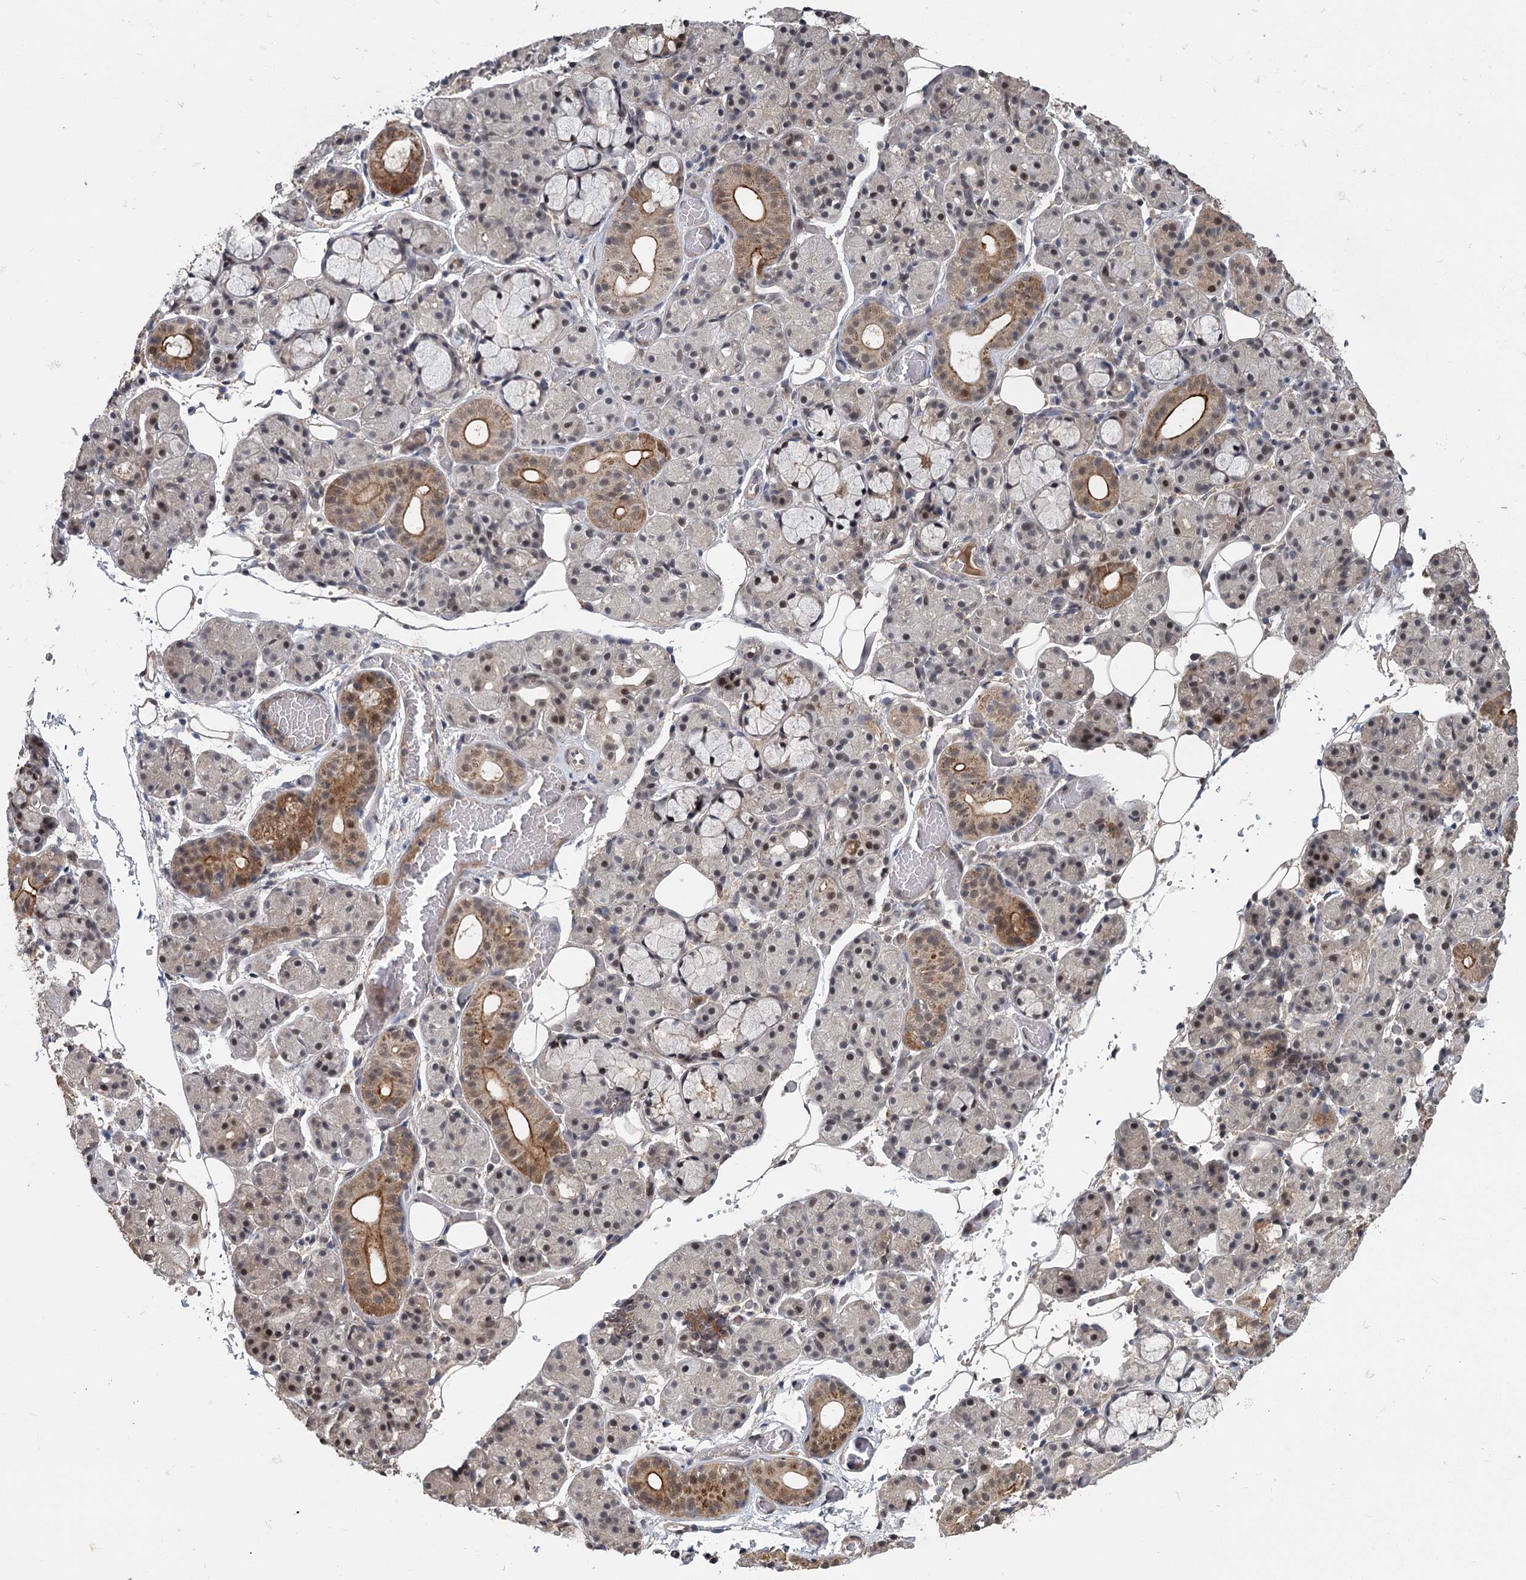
{"staining": {"intensity": "moderate", "quantity": "25%-75%", "location": "cytoplasmic/membranous,nuclear"}, "tissue": "salivary gland", "cell_type": "Glandular cells", "image_type": "normal", "snomed": [{"axis": "morphology", "description": "Normal tissue, NOS"}, {"axis": "topography", "description": "Salivary gland"}], "caption": "The micrograph demonstrates staining of normal salivary gland, revealing moderate cytoplasmic/membranous,nuclear protein staining (brown color) within glandular cells. Nuclei are stained in blue.", "gene": "MYG1", "patient": {"sex": "male", "age": 63}}